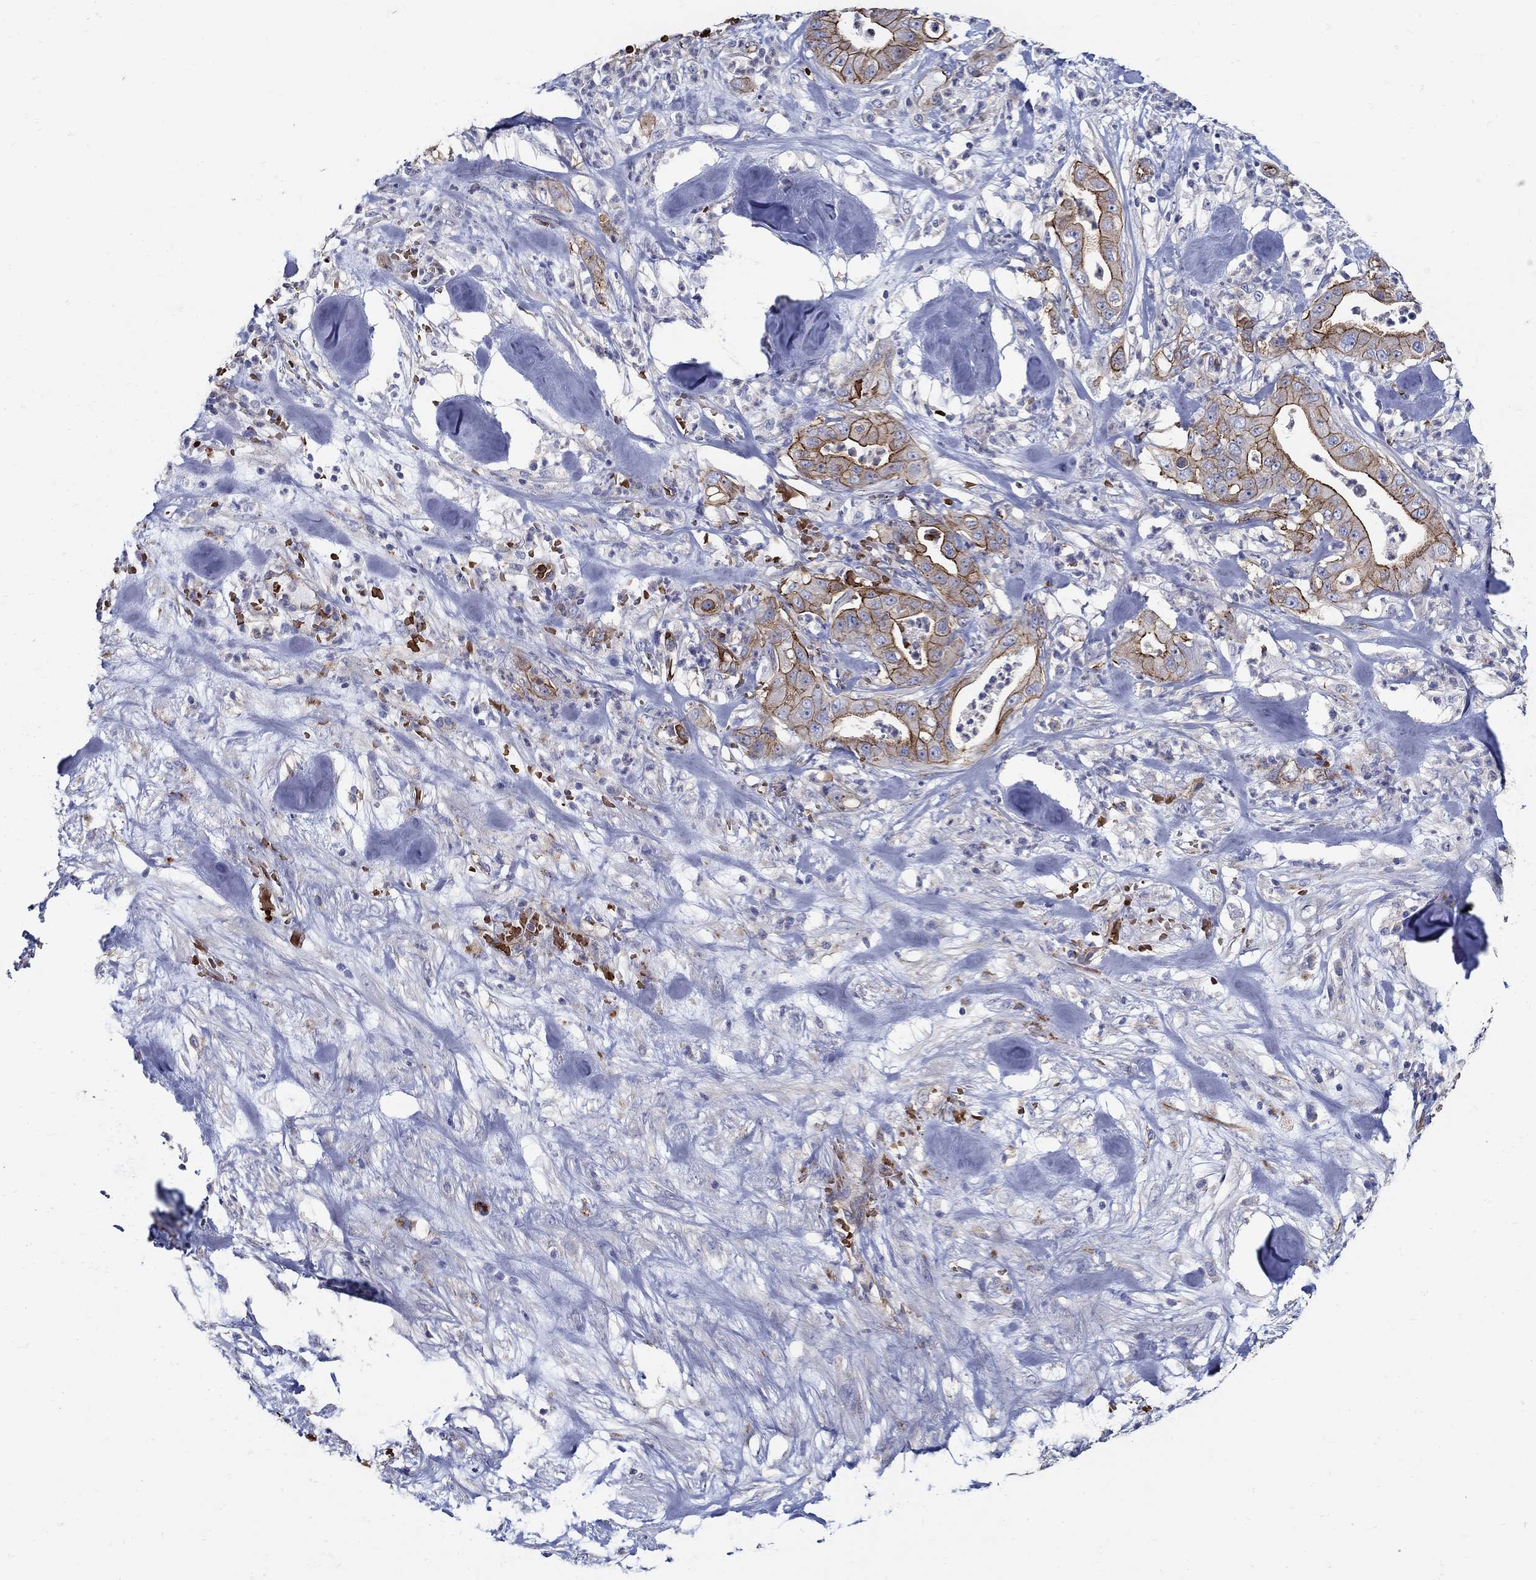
{"staining": {"intensity": "strong", "quantity": ">75%", "location": "cytoplasmic/membranous"}, "tissue": "pancreatic cancer", "cell_type": "Tumor cells", "image_type": "cancer", "snomed": [{"axis": "morphology", "description": "Adenocarcinoma, NOS"}, {"axis": "topography", "description": "Pancreas"}], "caption": "Approximately >75% of tumor cells in adenocarcinoma (pancreatic) demonstrate strong cytoplasmic/membranous protein staining as visualized by brown immunohistochemical staining.", "gene": "APBB3", "patient": {"sex": "male", "age": 71}}